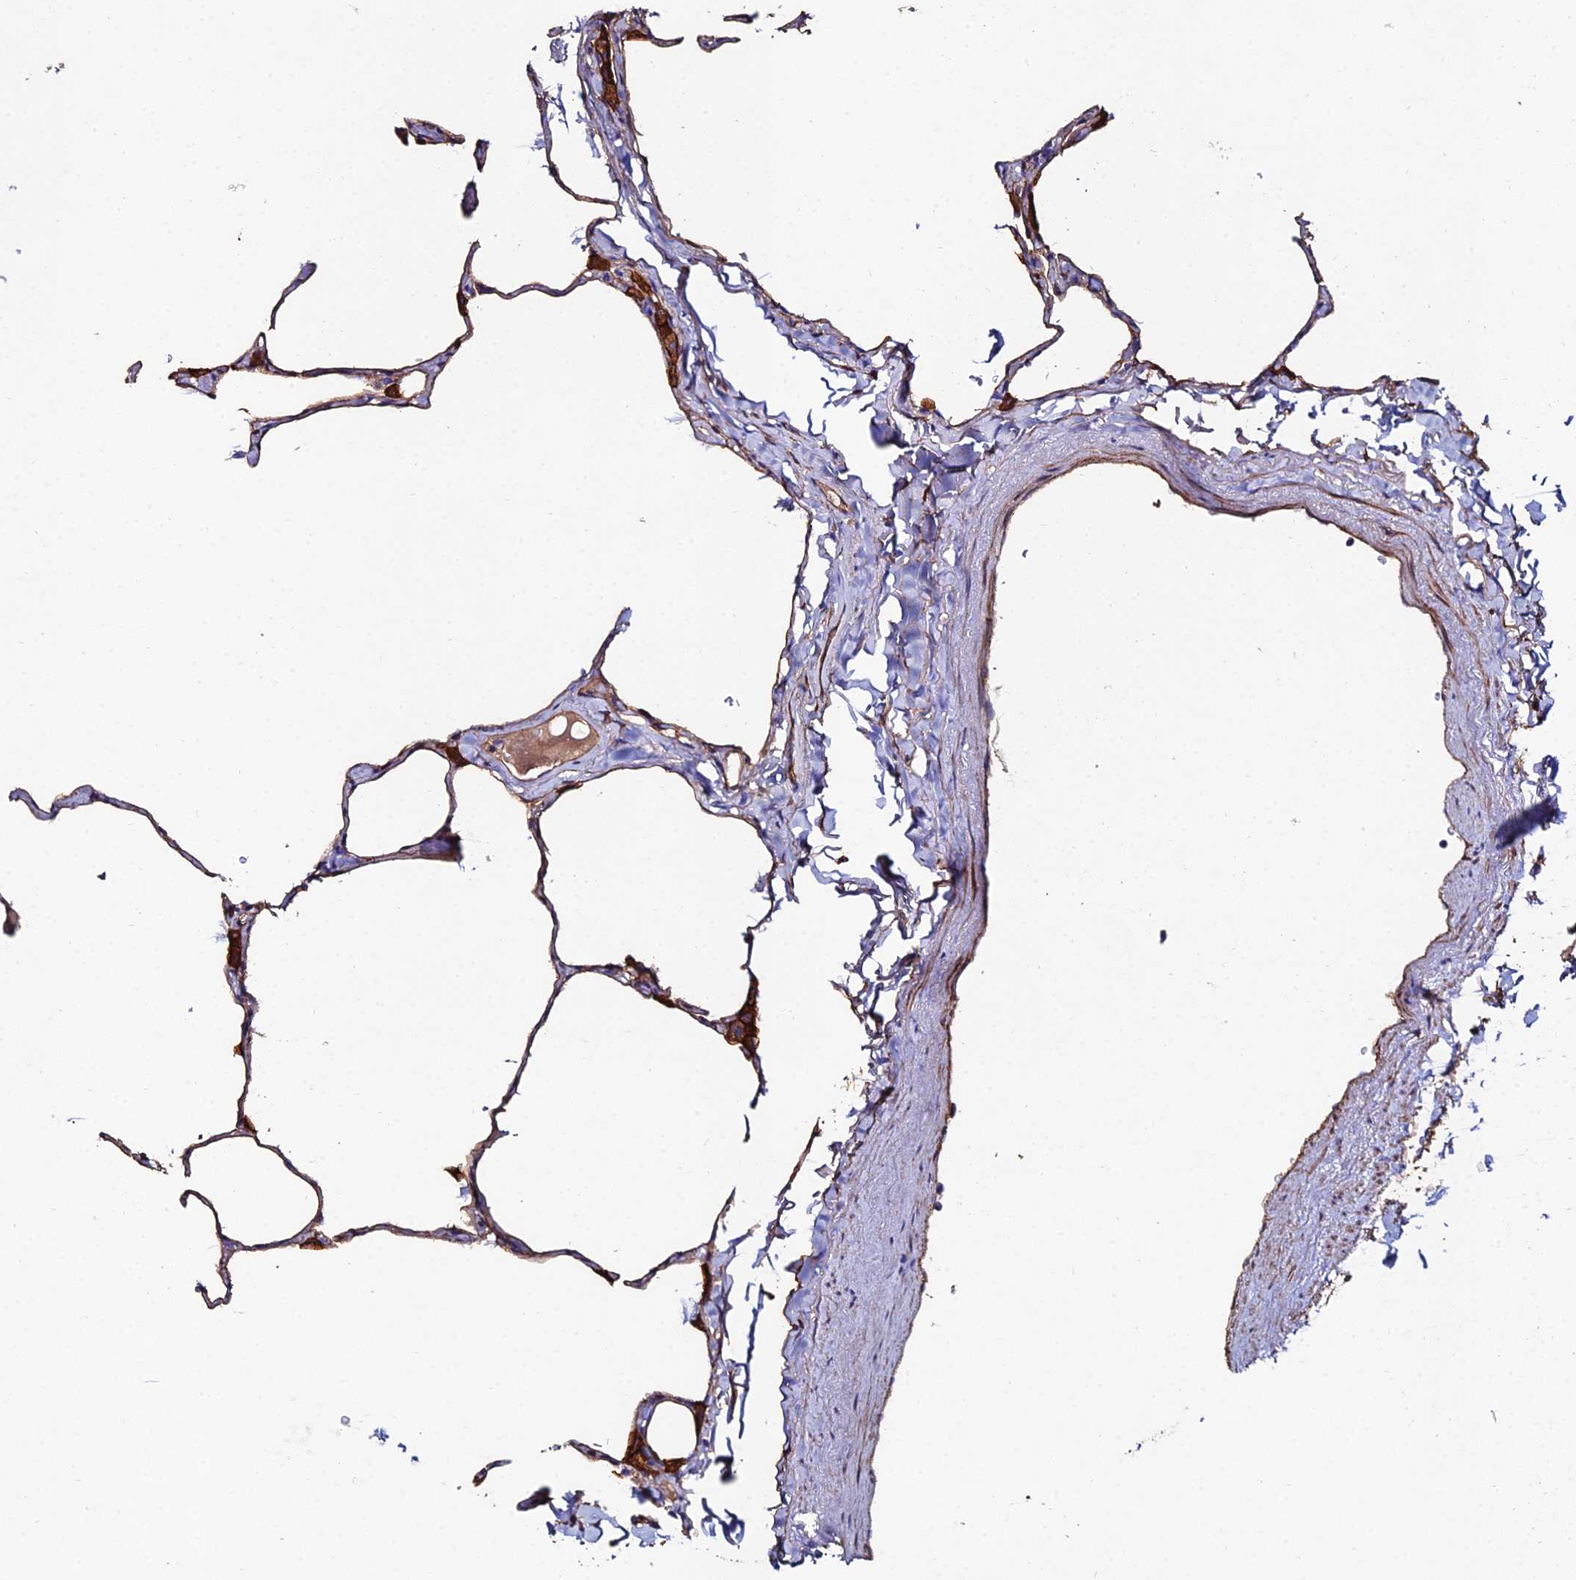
{"staining": {"intensity": "strong", "quantity": "25%-75%", "location": "cytoplasmic/membranous"}, "tissue": "lung", "cell_type": "Alveolar cells", "image_type": "normal", "snomed": [{"axis": "morphology", "description": "Normal tissue, NOS"}, {"axis": "topography", "description": "Lung"}], "caption": "DAB immunohistochemical staining of unremarkable lung shows strong cytoplasmic/membranous protein positivity in approximately 25%-75% of alveolar cells.", "gene": "C6", "patient": {"sex": "male", "age": 65}}